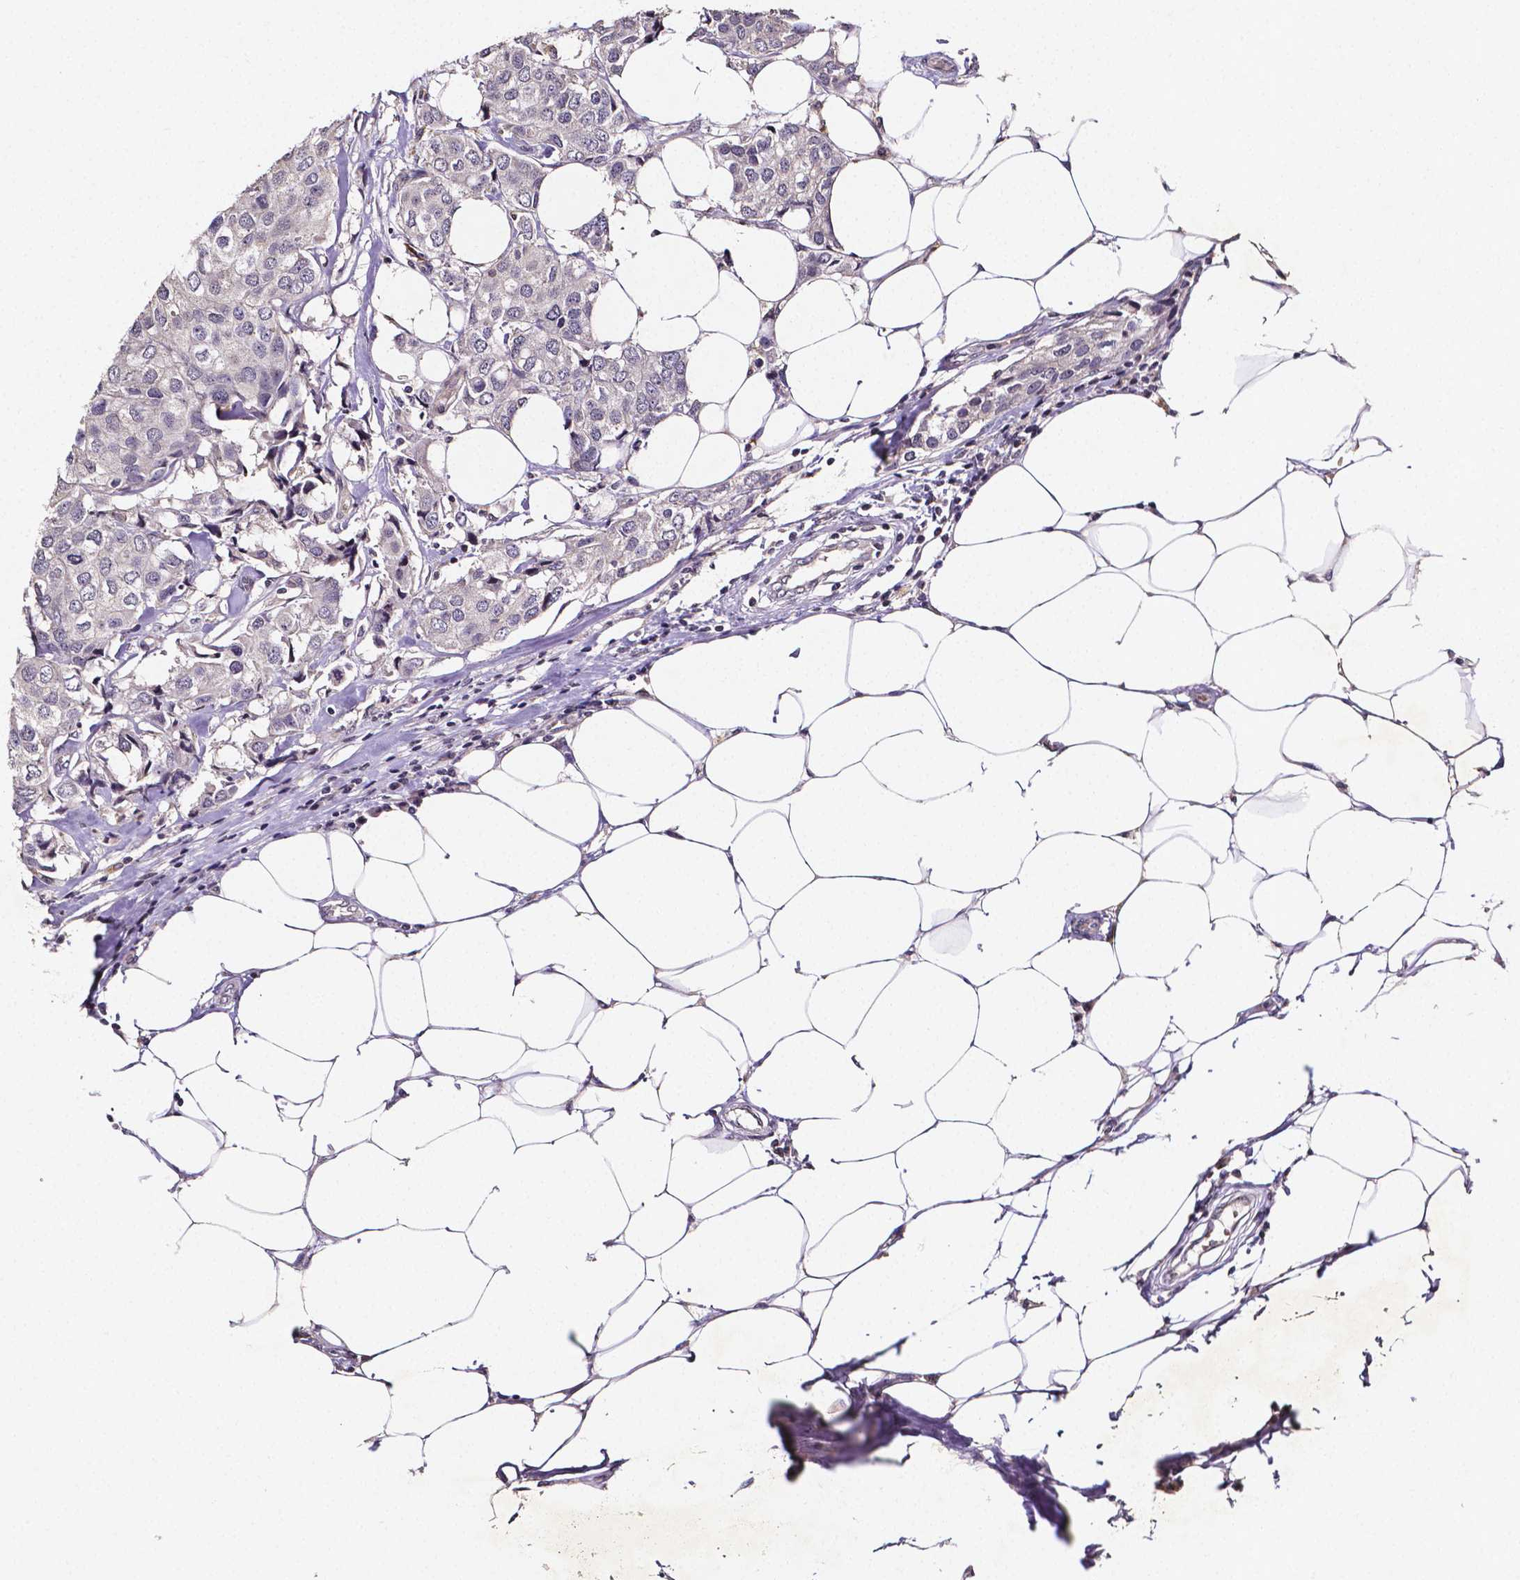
{"staining": {"intensity": "negative", "quantity": "none", "location": "none"}, "tissue": "breast cancer", "cell_type": "Tumor cells", "image_type": "cancer", "snomed": [{"axis": "morphology", "description": "Duct carcinoma"}, {"axis": "topography", "description": "Breast"}], "caption": "A high-resolution image shows IHC staining of infiltrating ductal carcinoma (breast), which exhibits no significant positivity in tumor cells.", "gene": "NRGN", "patient": {"sex": "female", "age": 80}}